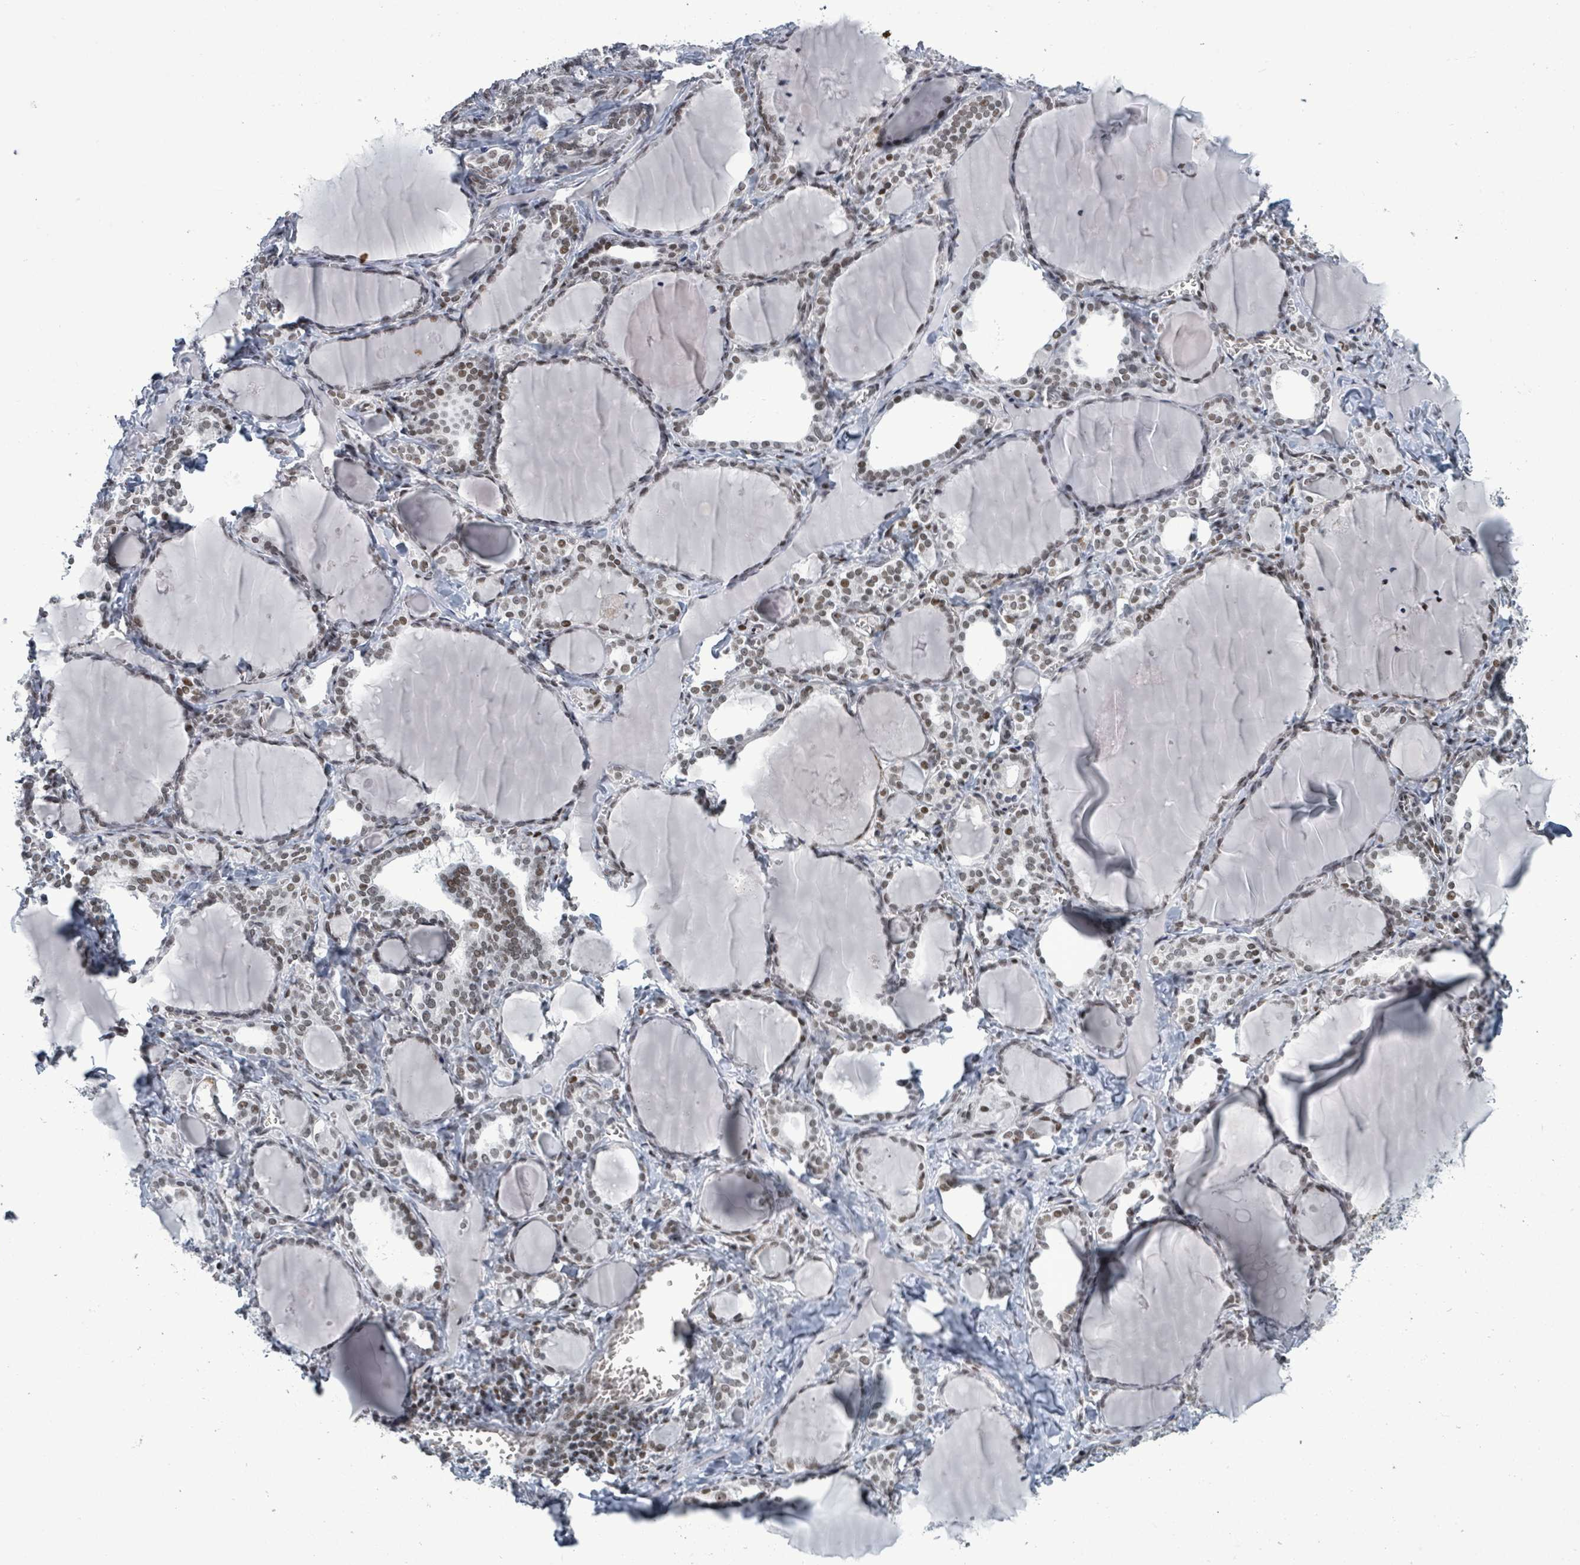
{"staining": {"intensity": "weak", "quantity": "25%-75%", "location": "nuclear"}, "tissue": "thyroid gland", "cell_type": "Glandular cells", "image_type": "normal", "snomed": [{"axis": "morphology", "description": "Normal tissue, NOS"}, {"axis": "topography", "description": "Thyroid gland"}], "caption": "This micrograph shows benign thyroid gland stained with immunohistochemistry to label a protein in brown. The nuclear of glandular cells show weak positivity for the protein. Nuclei are counter-stained blue.", "gene": "BIVM", "patient": {"sex": "female", "age": 42}}